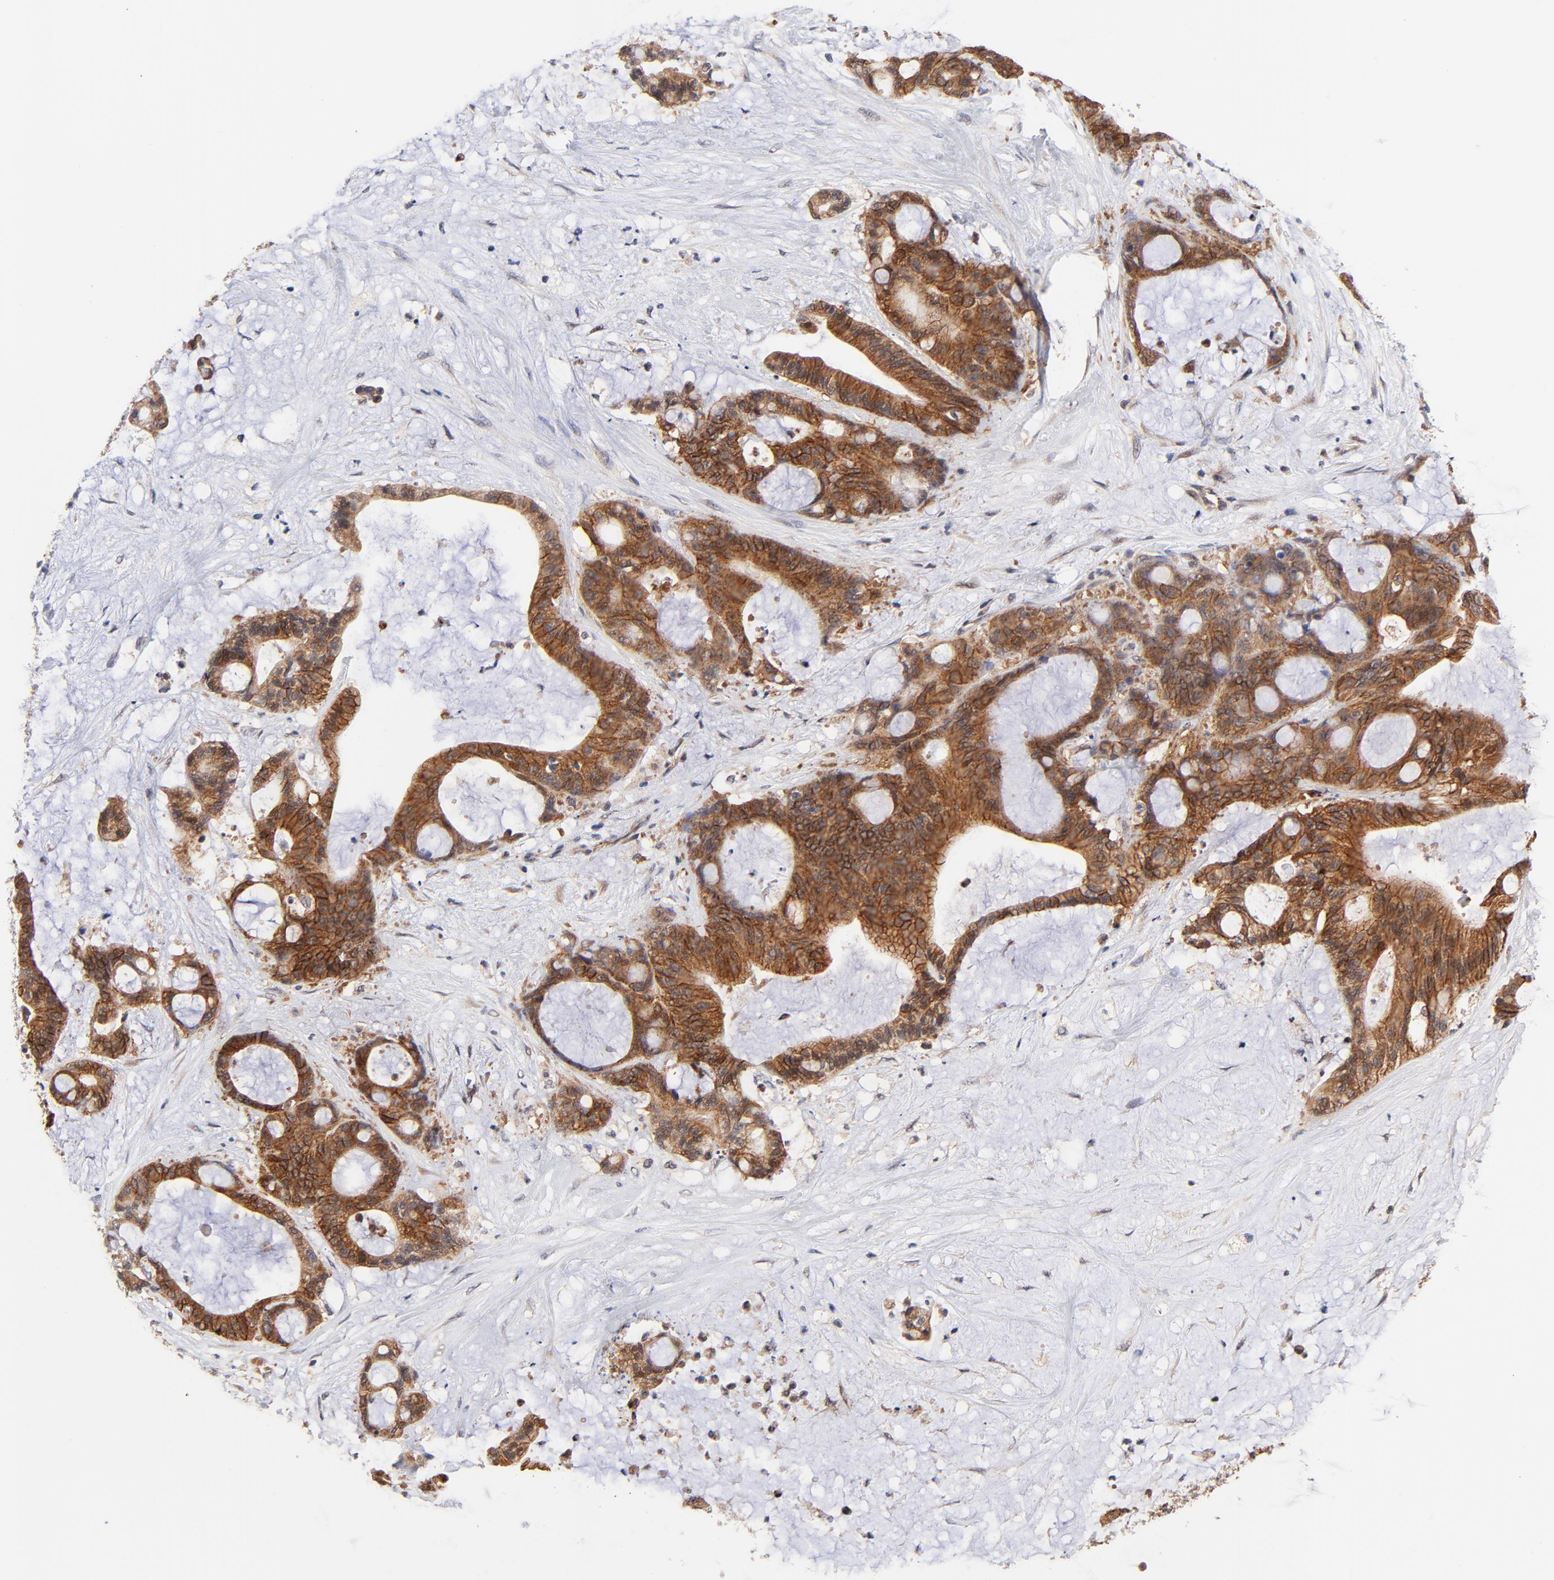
{"staining": {"intensity": "strong", "quantity": ">75%", "location": "cytoplasmic/membranous"}, "tissue": "liver cancer", "cell_type": "Tumor cells", "image_type": "cancer", "snomed": [{"axis": "morphology", "description": "Cholangiocarcinoma"}, {"axis": "topography", "description": "Liver"}], "caption": "Liver cancer (cholangiocarcinoma) stained for a protein exhibits strong cytoplasmic/membranous positivity in tumor cells.", "gene": "TXNL1", "patient": {"sex": "female", "age": 73}}